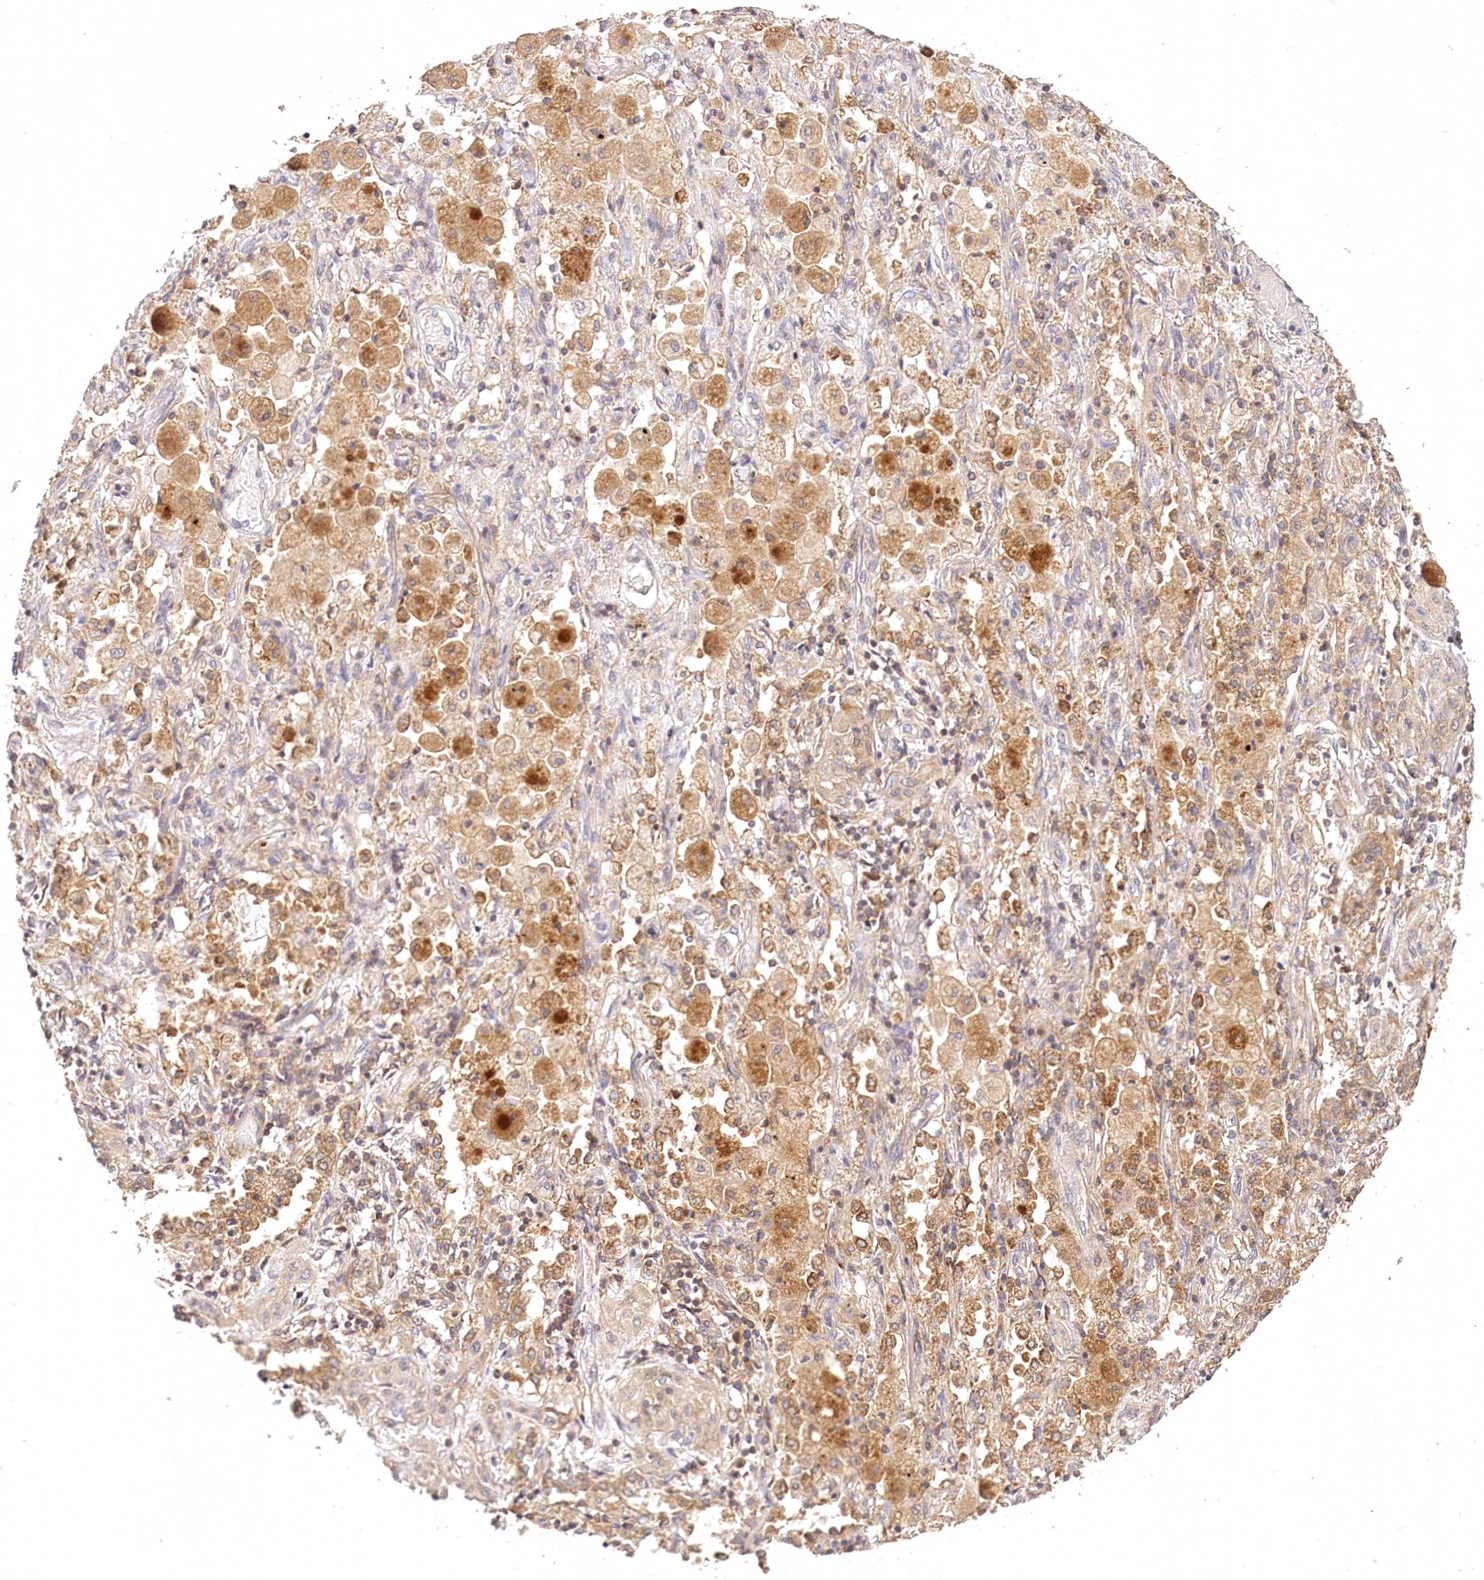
{"staining": {"intensity": "weak", "quantity": "<25%", "location": "cytoplasmic/membranous"}, "tissue": "lung cancer", "cell_type": "Tumor cells", "image_type": "cancer", "snomed": [{"axis": "morphology", "description": "Squamous cell carcinoma, NOS"}, {"axis": "topography", "description": "Lung"}], "caption": "Immunohistochemical staining of human lung cancer (squamous cell carcinoma) demonstrates no significant expression in tumor cells.", "gene": "LSS", "patient": {"sex": "female", "age": 47}}